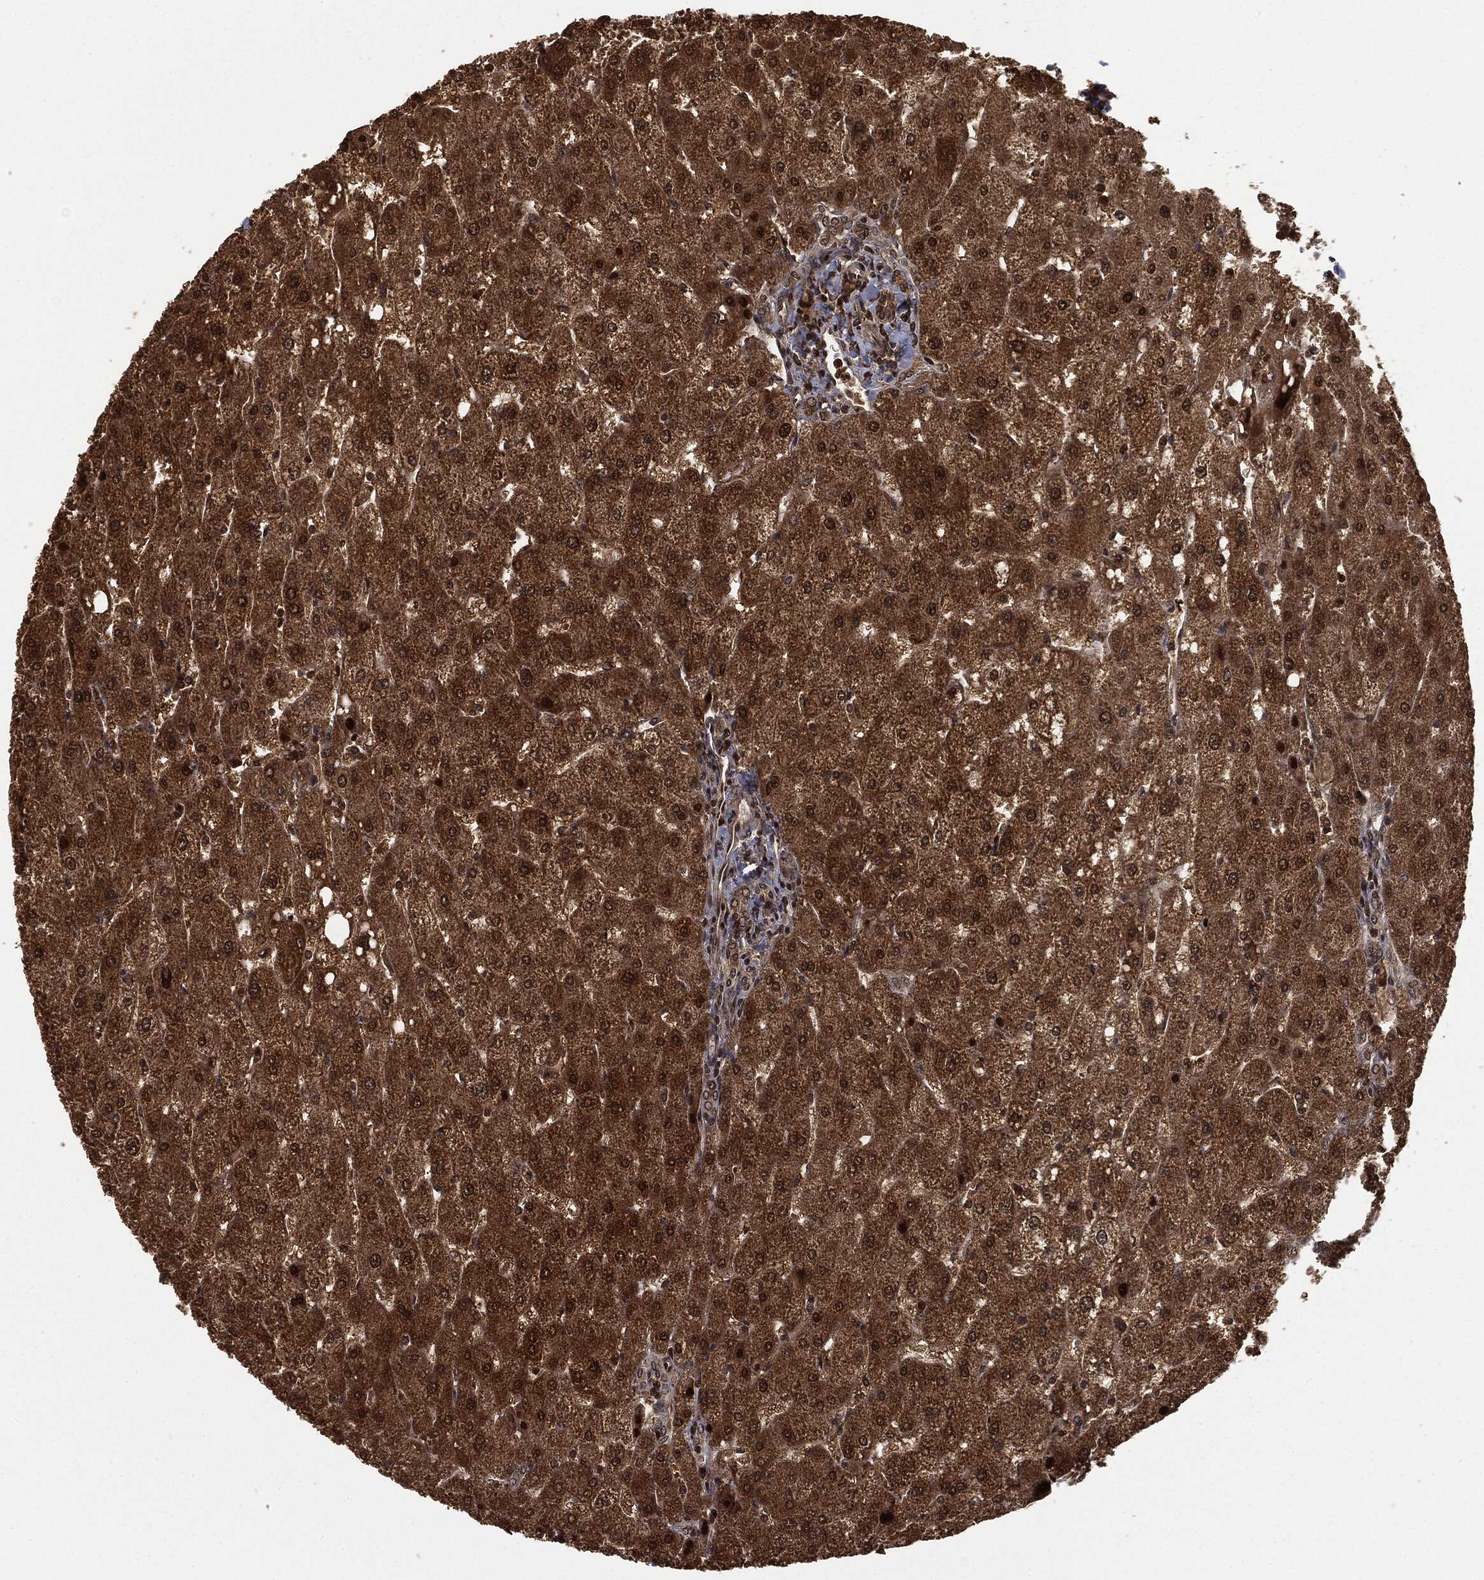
{"staining": {"intensity": "moderate", "quantity": ">75%", "location": "cytoplasmic/membranous"}, "tissue": "liver", "cell_type": "Cholangiocytes", "image_type": "normal", "snomed": [{"axis": "morphology", "description": "Normal tissue, NOS"}, {"axis": "topography", "description": "Liver"}], "caption": "Protein expression analysis of normal liver displays moderate cytoplasmic/membranous staining in approximately >75% of cholangiocytes.", "gene": "CTDP1", "patient": {"sex": "male", "age": 67}}